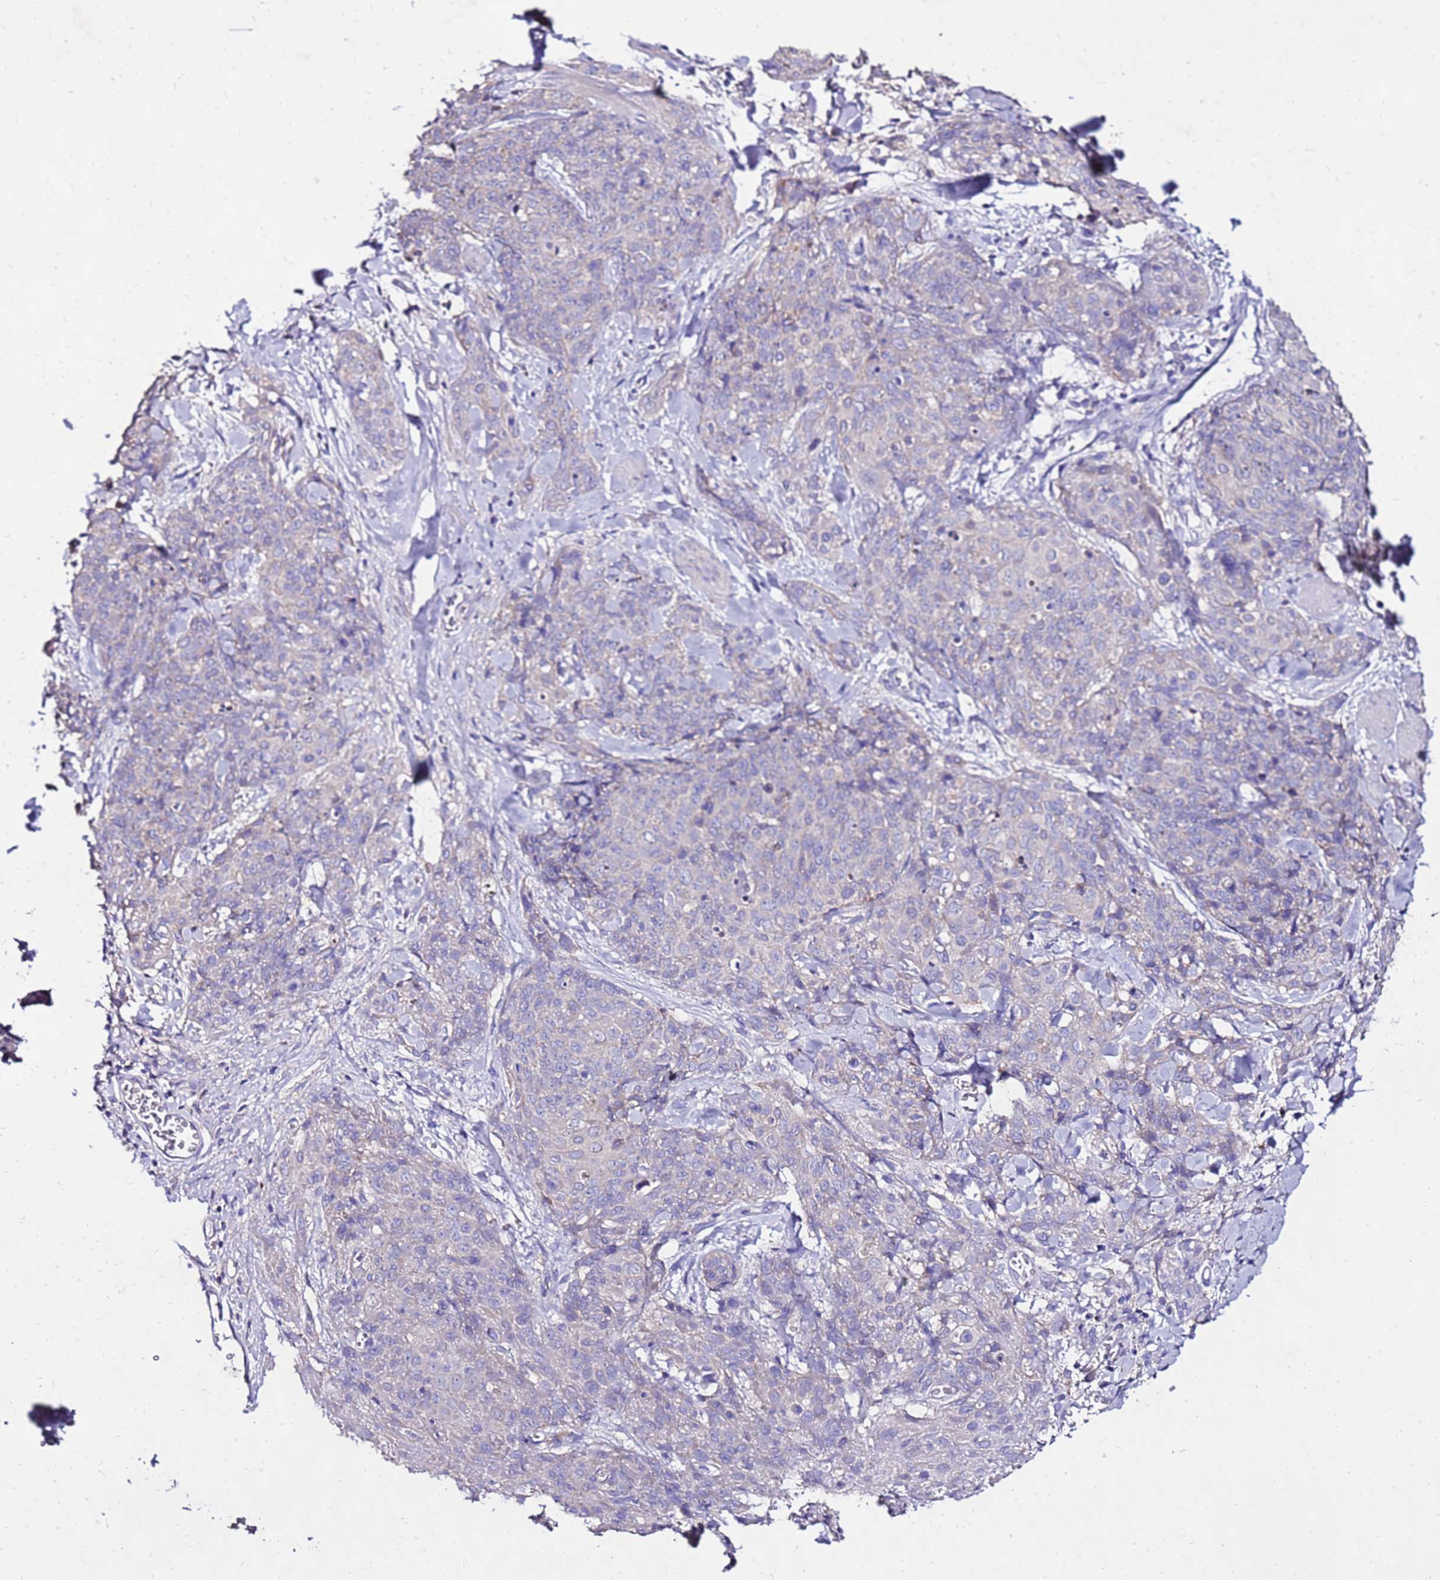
{"staining": {"intensity": "negative", "quantity": "none", "location": "none"}, "tissue": "skin cancer", "cell_type": "Tumor cells", "image_type": "cancer", "snomed": [{"axis": "morphology", "description": "Squamous cell carcinoma, NOS"}, {"axis": "topography", "description": "Skin"}, {"axis": "topography", "description": "Vulva"}], "caption": "Immunohistochemical staining of skin cancer (squamous cell carcinoma) shows no significant expression in tumor cells.", "gene": "TMEM106C", "patient": {"sex": "female", "age": 85}}